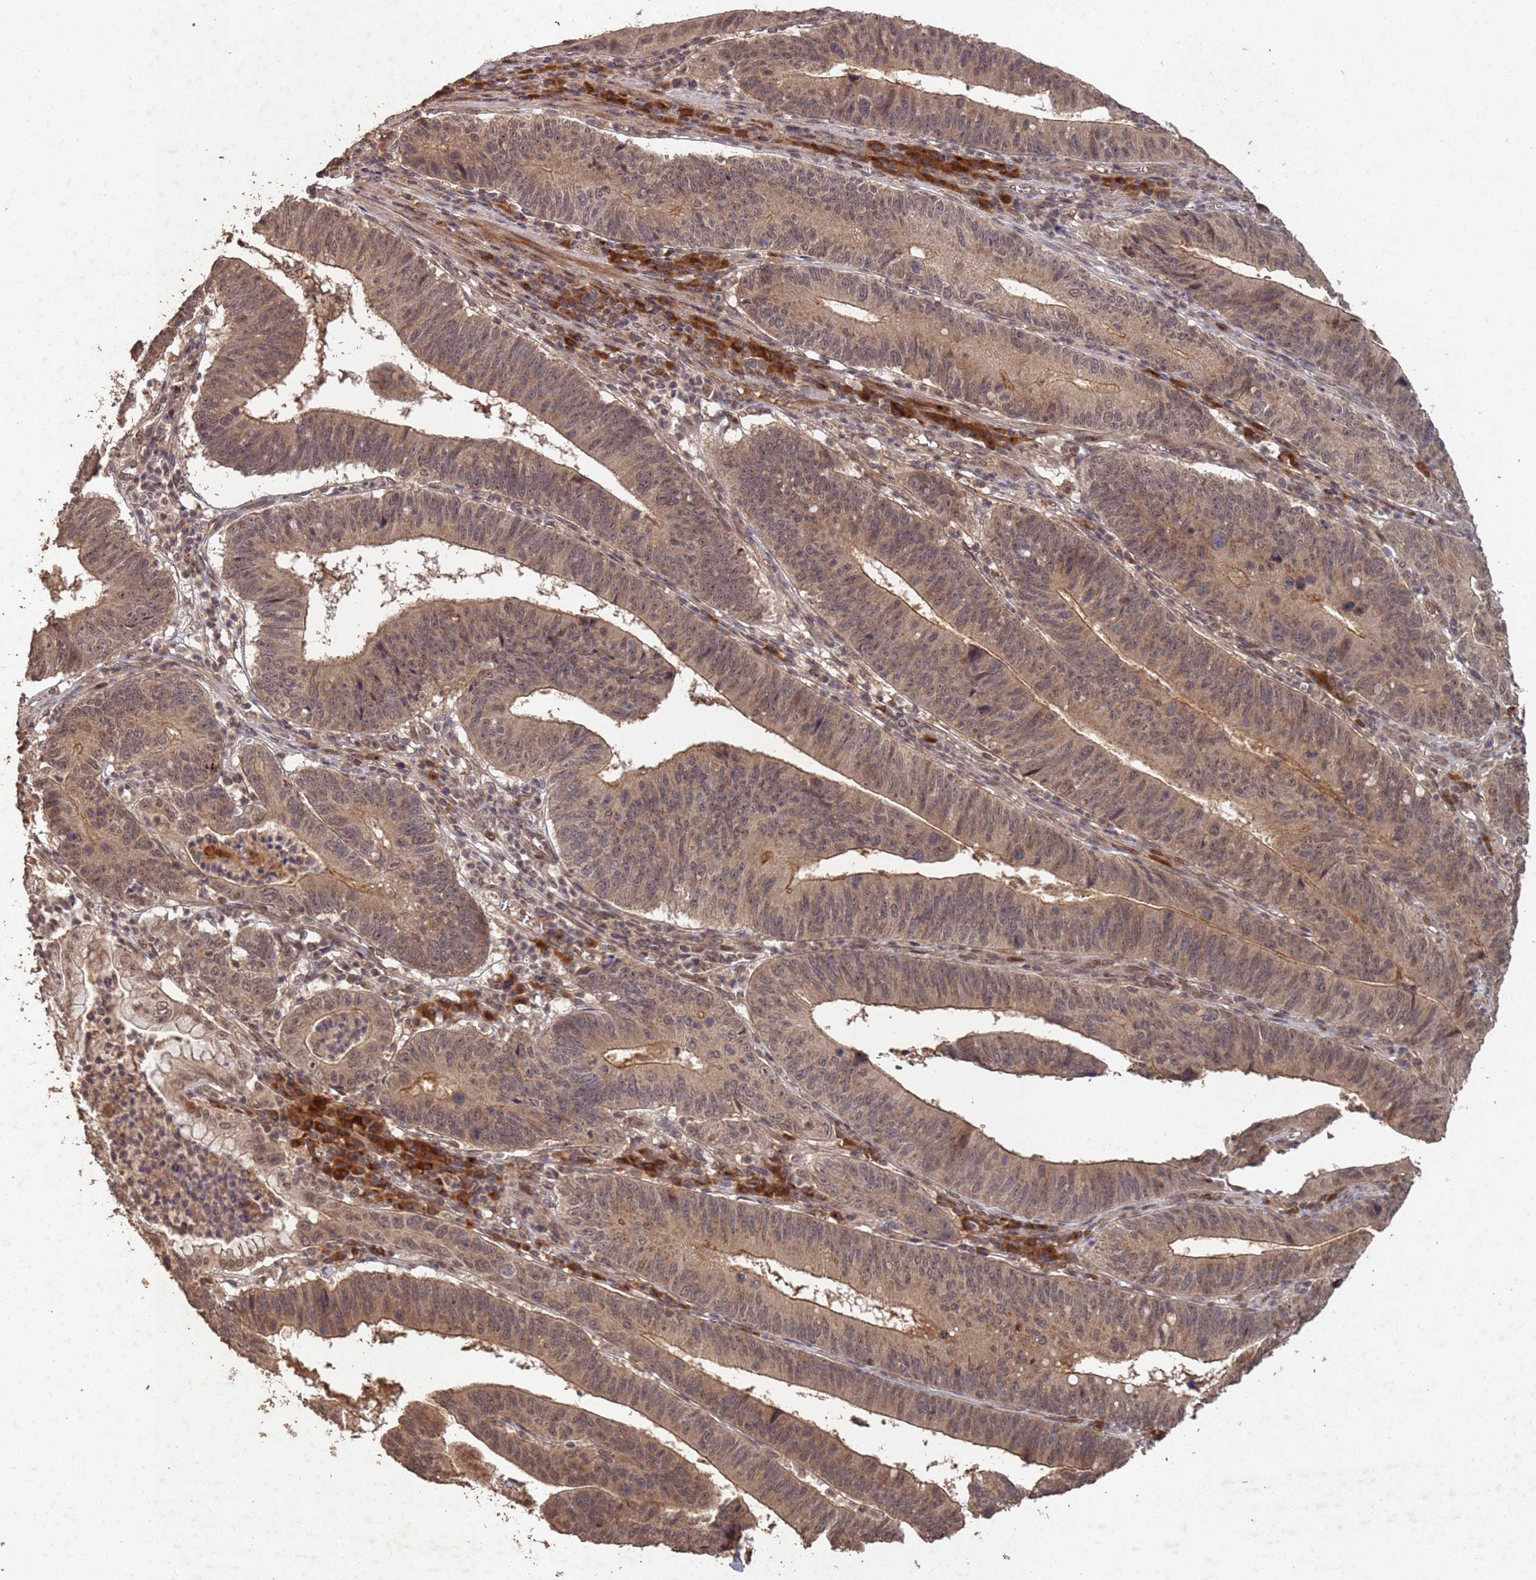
{"staining": {"intensity": "moderate", "quantity": ">75%", "location": "cytoplasmic/membranous,nuclear"}, "tissue": "stomach cancer", "cell_type": "Tumor cells", "image_type": "cancer", "snomed": [{"axis": "morphology", "description": "Adenocarcinoma, NOS"}, {"axis": "topography", "description": "Stomach"}], "caption": "This histopathology image reveals immunohistochemistry staining of human adenocarcinoma (stomach), with medium moderate cytoplasmic/membranous and nuclear expression in approximately >75% of tumor cells.", "gene": "FRAT1", "patient": {"sex": "male", "age": 59}}